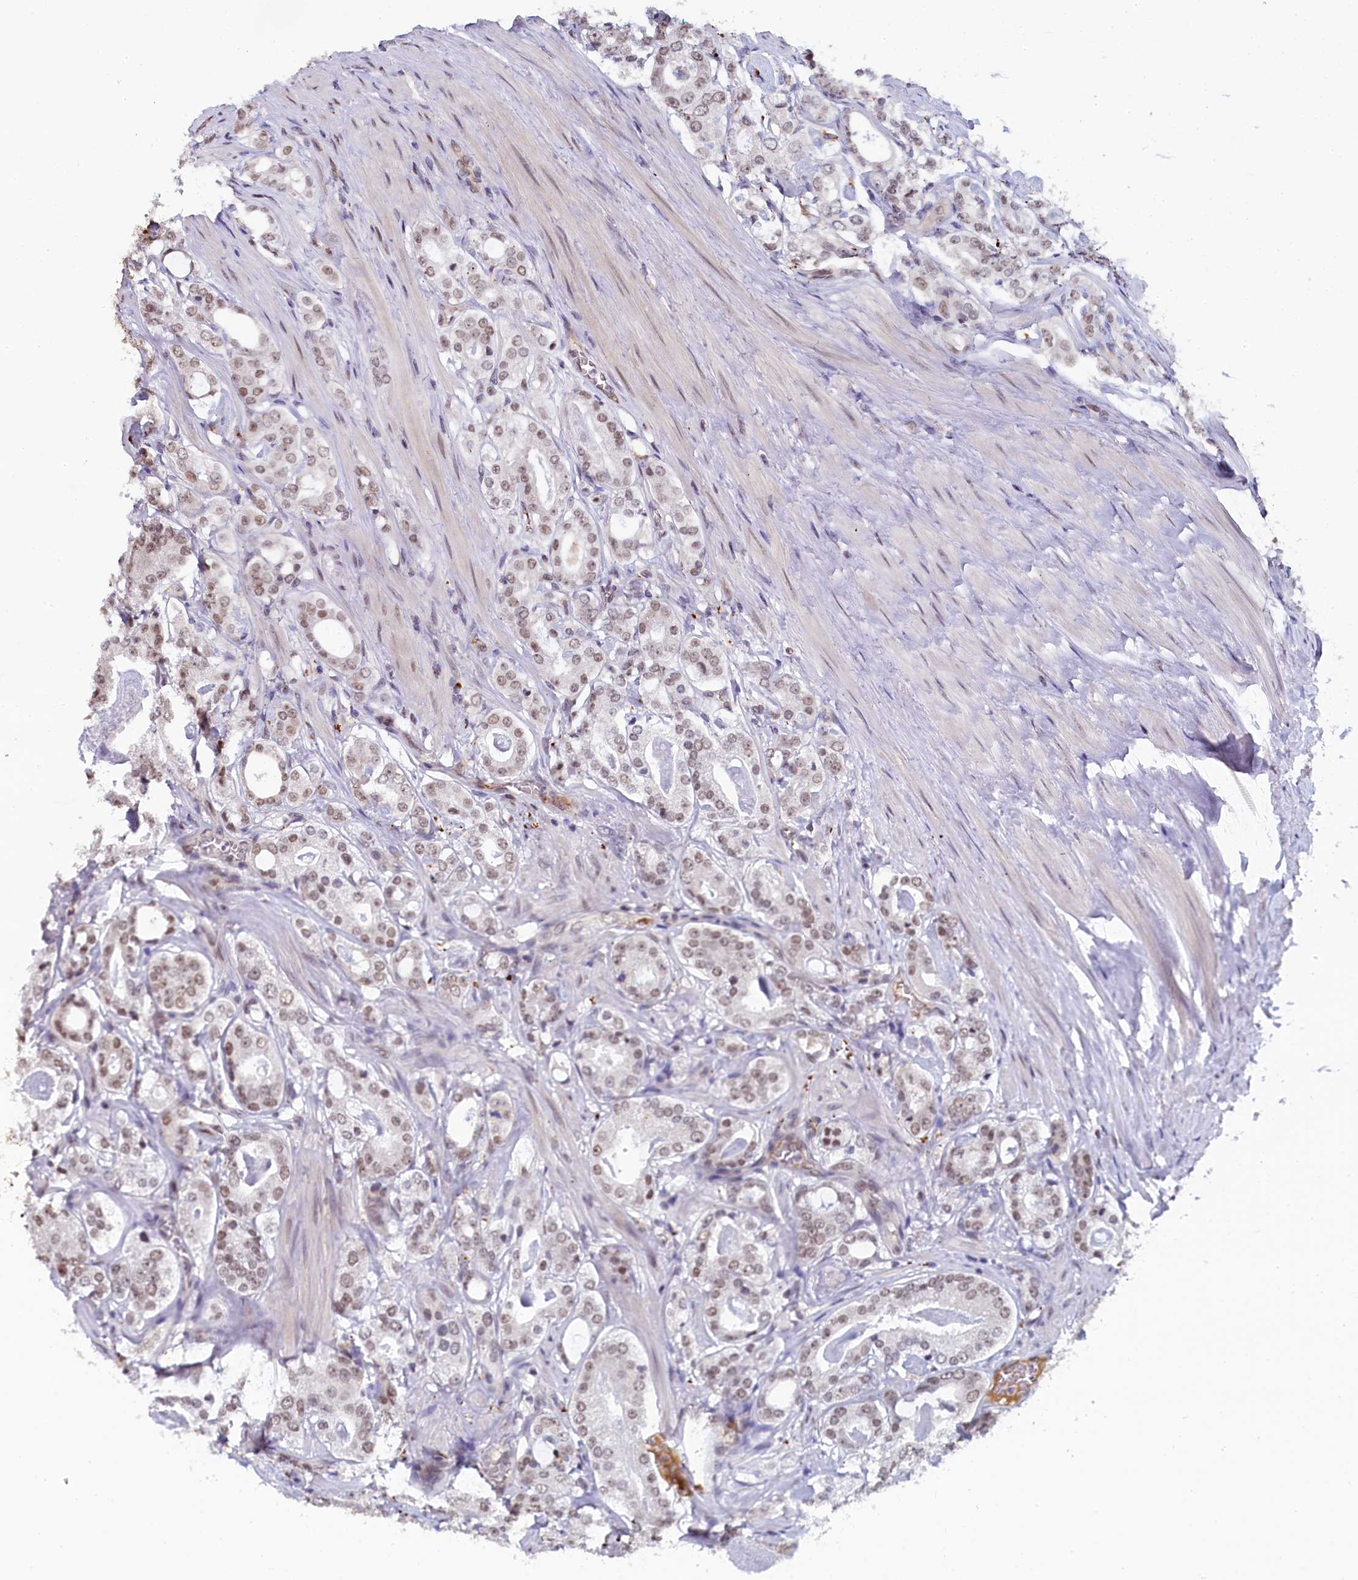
{"staining": {"intensity": "moderate", "quantity": "25%-75%", "location": "nuclear"}, "tissue": "prostate cancer", "cell_type": "Tumor cells", "image_type": "cancer", "snomed": [{"axis": "morphology", "description": "Adenocarcinoma, High grade"}, {"axis": "topography", "description": "Prostate"}], "caption": "Tumor cells demonstrate medium levels of moderate nuclear positivity in about 25%-75% of cells in human high-grade adenocarcinoma (prostate). (DAB IHC, brown staining for protein, blue staining for nuclei).", "gene": "INTS14", "patient": {"sex": "male", "age": 63}}